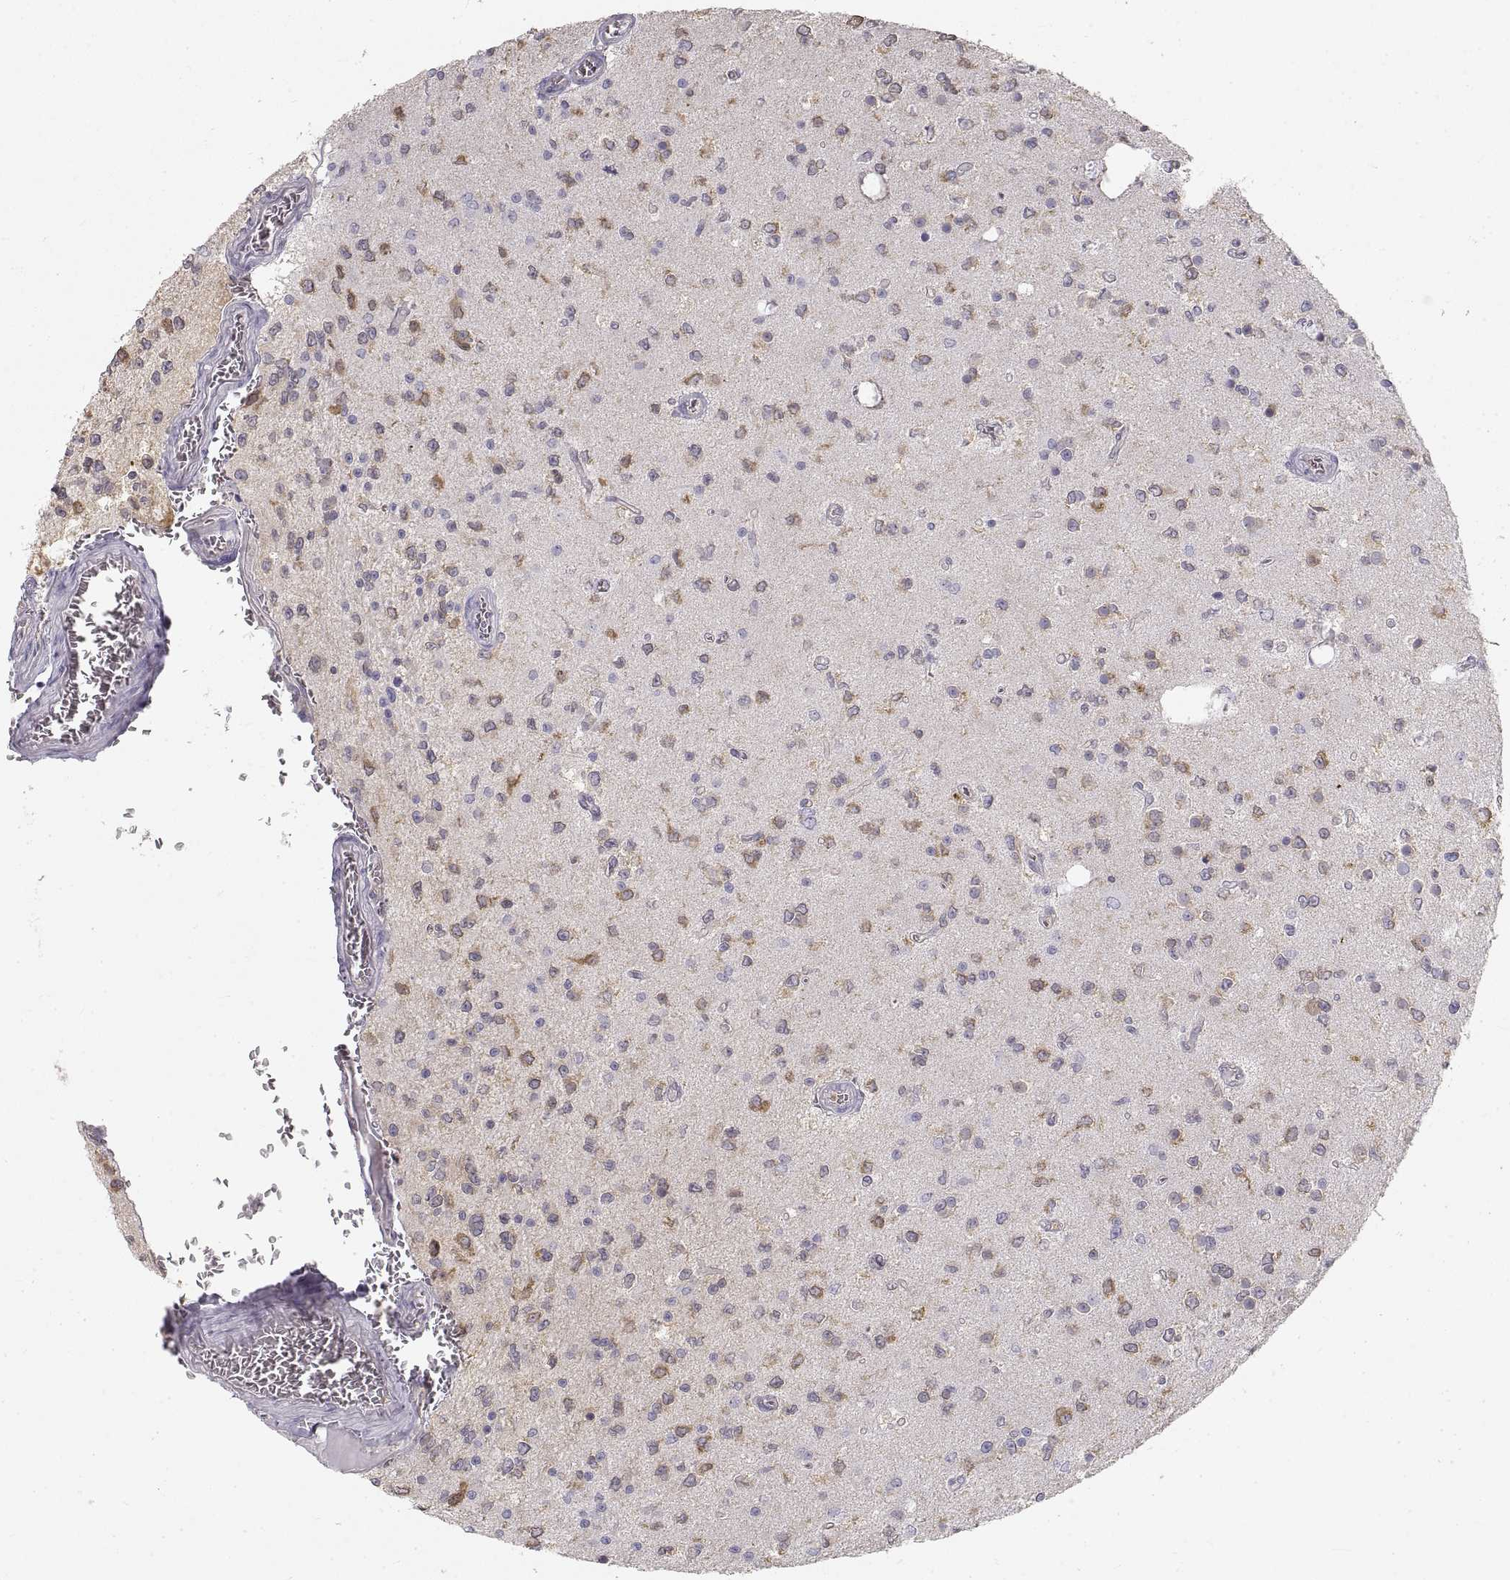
{"staining": {"intensity": "moderate", "quantity": "<25%", "location": "cytoplasmic/membranous"}, "tissue": "glioma", "cell_type": "Tumor cells", "image_type": "cancer", "snomed": [{"axis": "morphology", "description": "Glioma, malignant, Low grade"}, {"axis": "topography", "description": "Brain"}], "caption": "Malignant glioma (low-grade) stained with immunohistochemistry reveals moderate cytoplasmic/membranous staining in about <25% of tumor cells. Immunohistochemistry (ihc) stains the protein in brown and the nuclei are stained blue.", "gene": "HSP90AB1", "patient": {"sex": "female", "age": 45}}